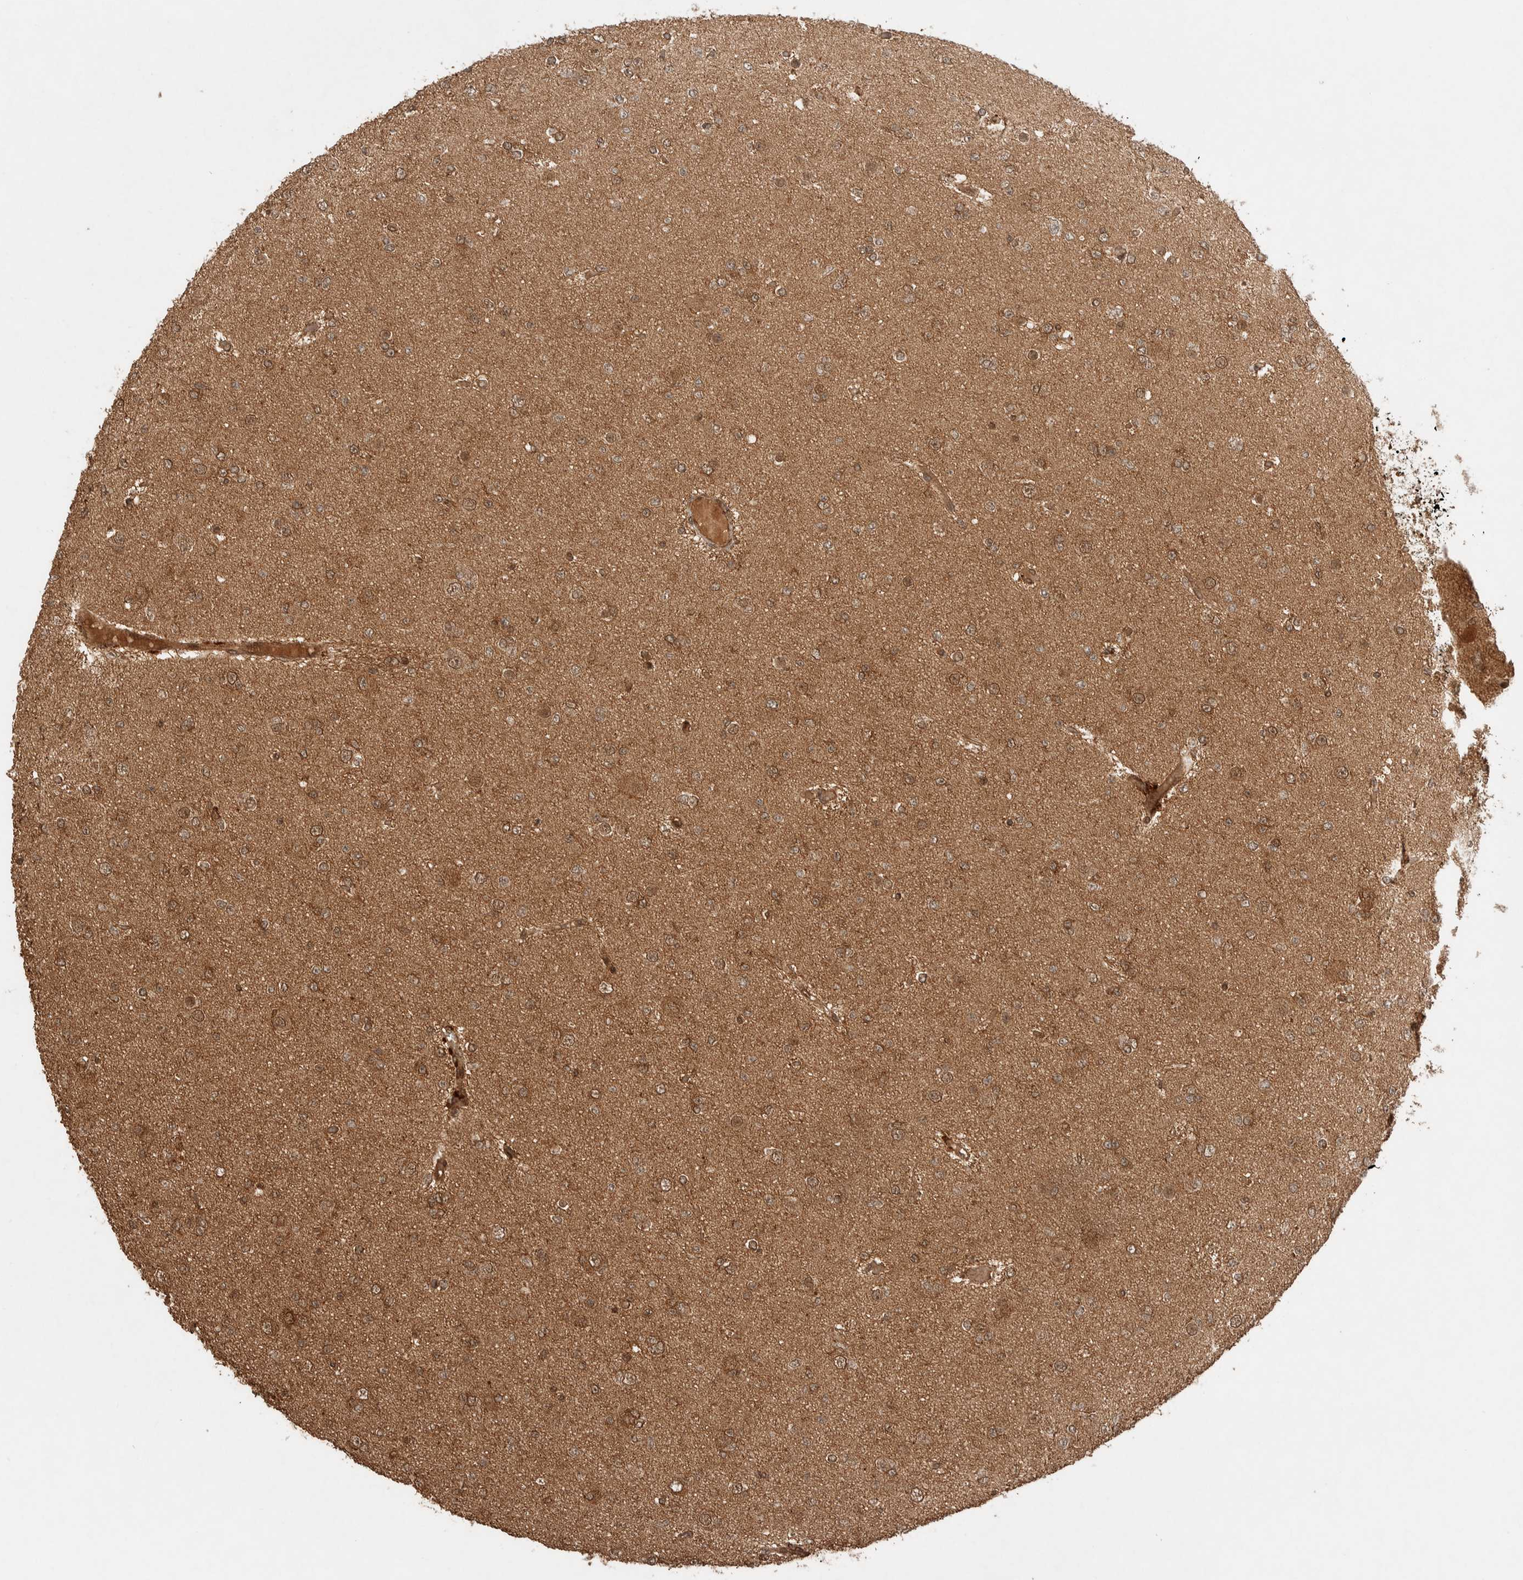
{"staining": {"intensity": "moderate", "quantity": "<25%", "location": "cytoplasmic/membranous"}, "tissue": "glioma", "cell_type": "Tumor cells", "image_type": "cancer", "snomed": [{"axis": "morphology", "description": "Glioma, malignant, Low grade"}, {"axis": "topography", "description": "Brain"}], "caption": "About <25% of tumor cells in human glioma display moderate cytoplasmic/membranous protein expression as visualized by brown immunohistochemical staining.", "gene": "CNTROB", "patient": {"sex": "female", "age": 22}}